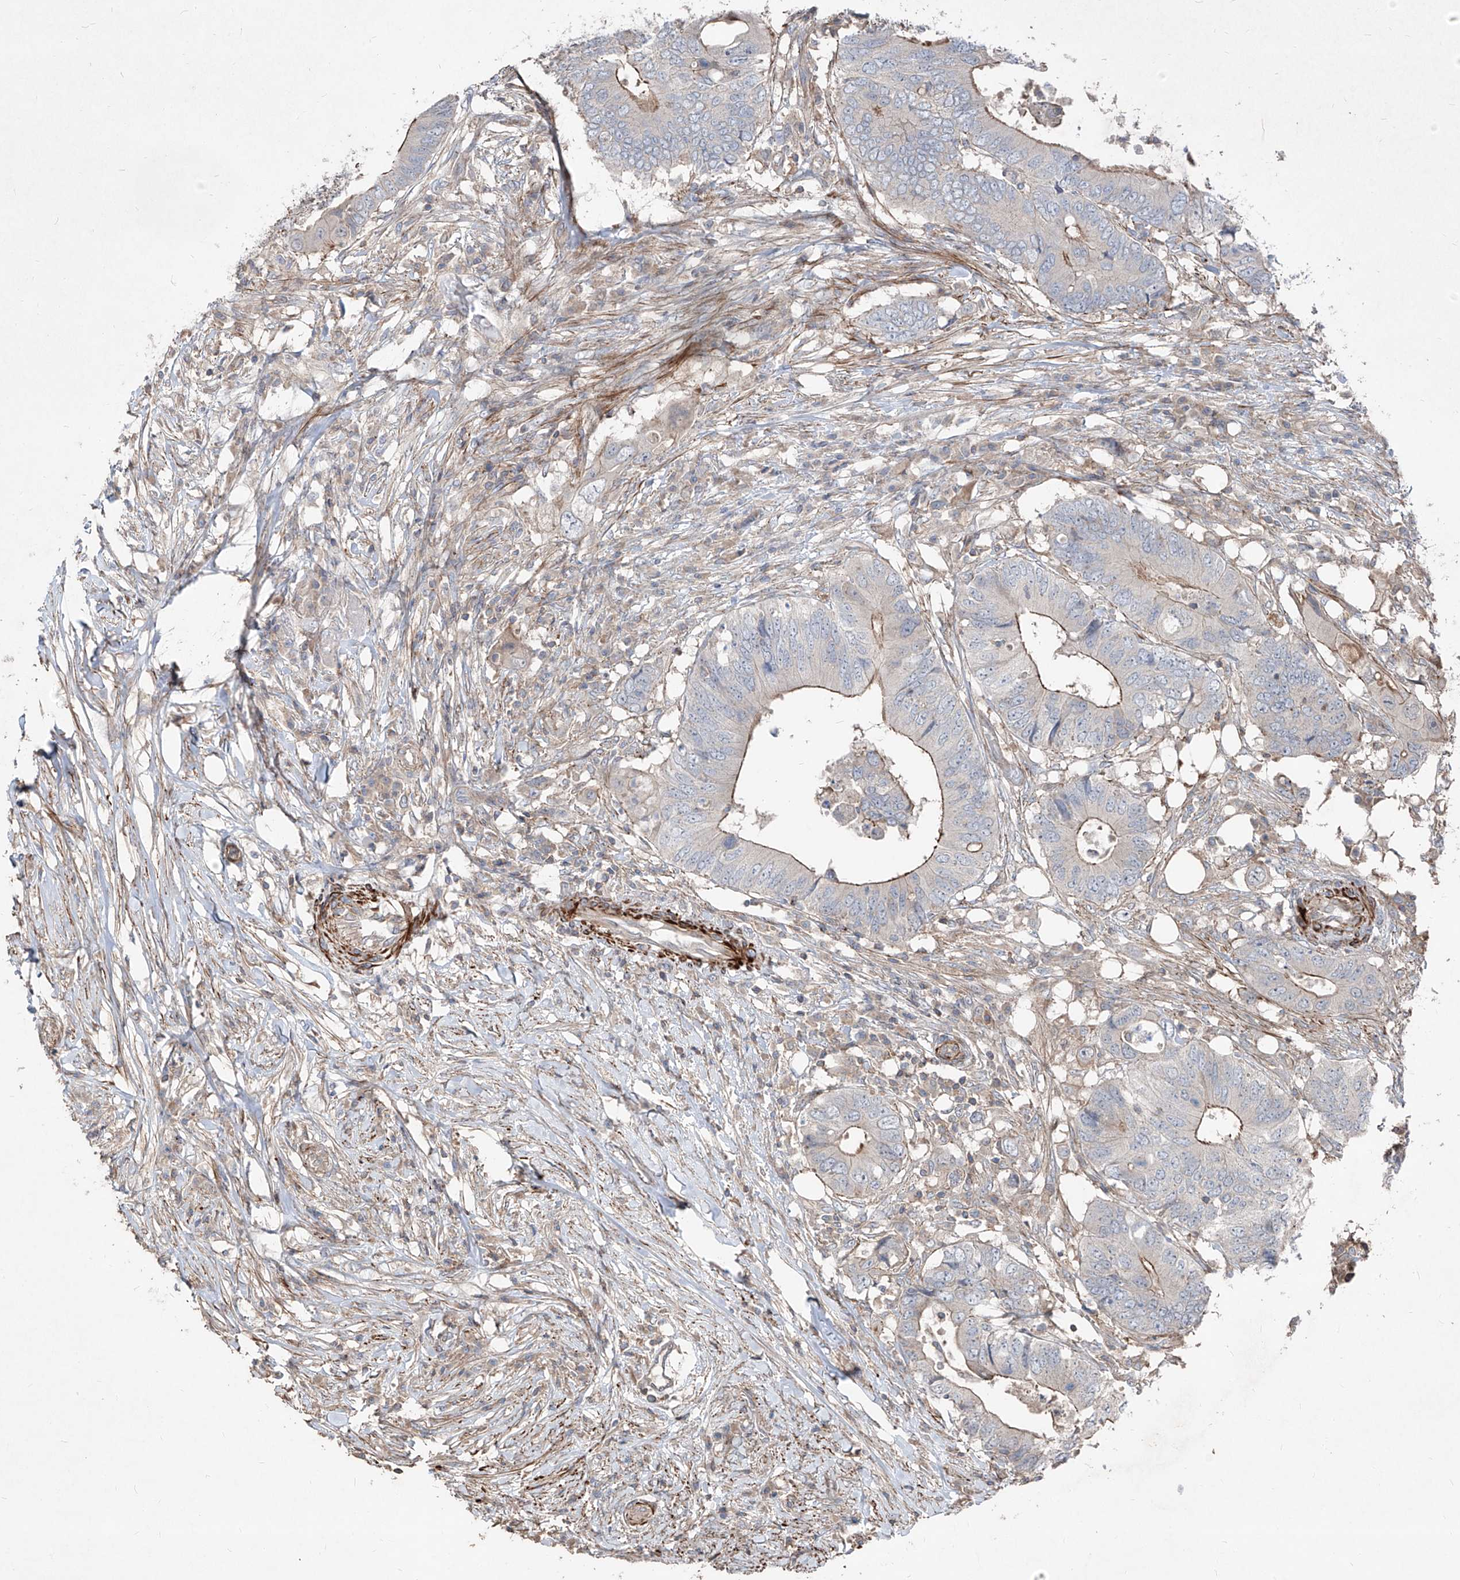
{"staining": {"intensity": "moderate", "quantity": "<25%", "location": "cytoplasmic/membranous"}, "tissue": "colorectal cancer", "cell_type": "Tumor cells", "image_type": "cancer", "snomed": [{"axis": "morphology", "description": "Adenocarcinoma, NOS"}, {"axis": "topography", "description": "Colon"}], "caption": "The immunohistochemical stain shows moderate cytoplasmic/membranous positivity in tumor cells of colorectal adenocarcinoma tissue. The protein of interest is stained brown, and the nuclei are stained in blue (DAB (3,3'-diaminobenzidine) IHC with brightfield microscopy, high magnification).", "gene": "UFD1", "patient": {"sex": "male", "age": 71}}